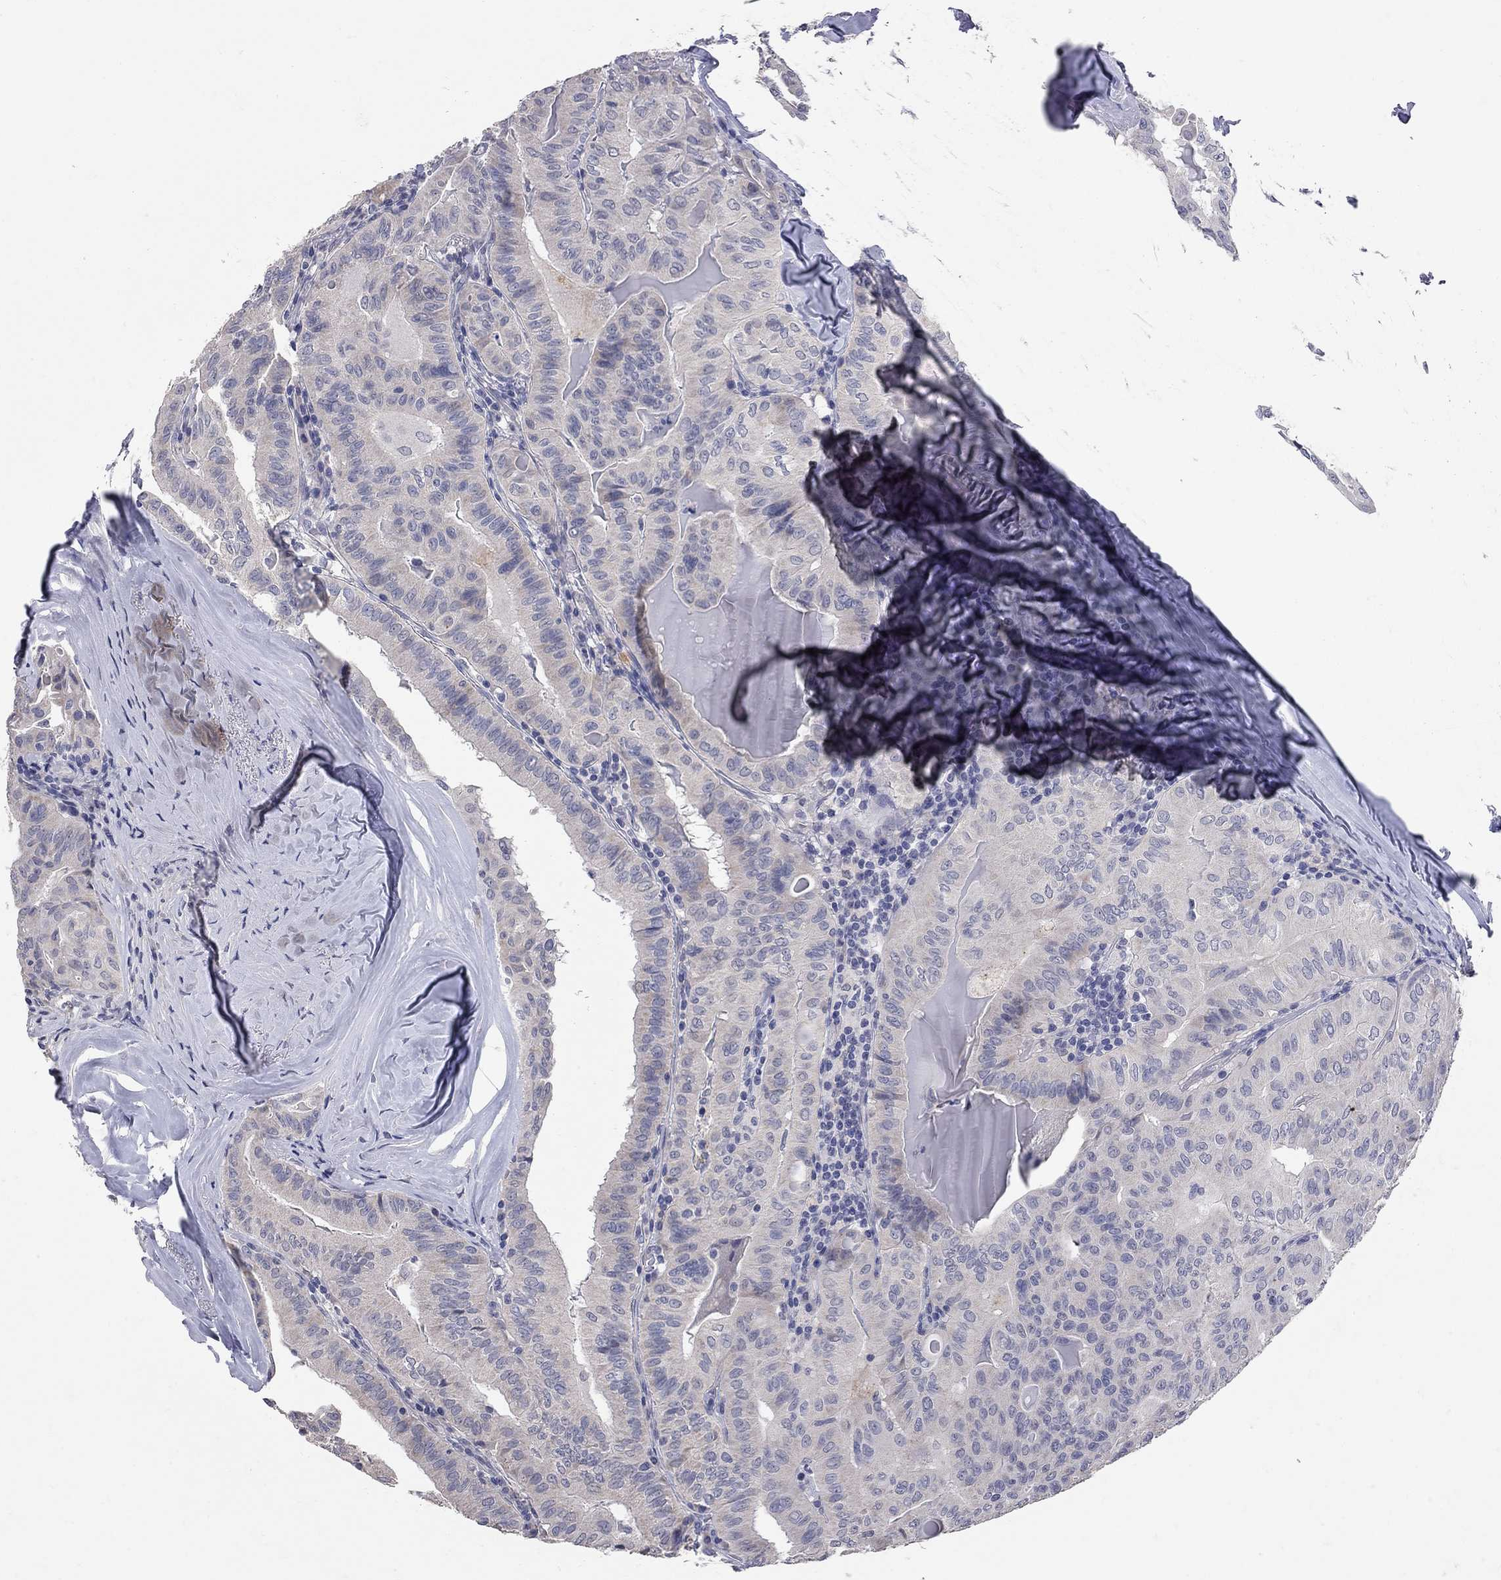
{"staining": {"intensity": "negative", "quantity": "none", "location": "none"}, "tissue": "thyroid cancer", "cell_type": "Tumor cells", "image_type": "cancer", "snomed": [{"axis": "morphology", "description": "Papillary adenocarcinoma, NOS"}, {"axis": "topography", "description": "Thyroid gland"}], "caption": "High power microscopy image of an immunohistochemistry (IHC) image of thyroid cancer (papillary adenocarcinoma), revealing no significant expression in tumor cells.", "gene": "NOS2", "patient": {"sex": "female", "age": 68}}